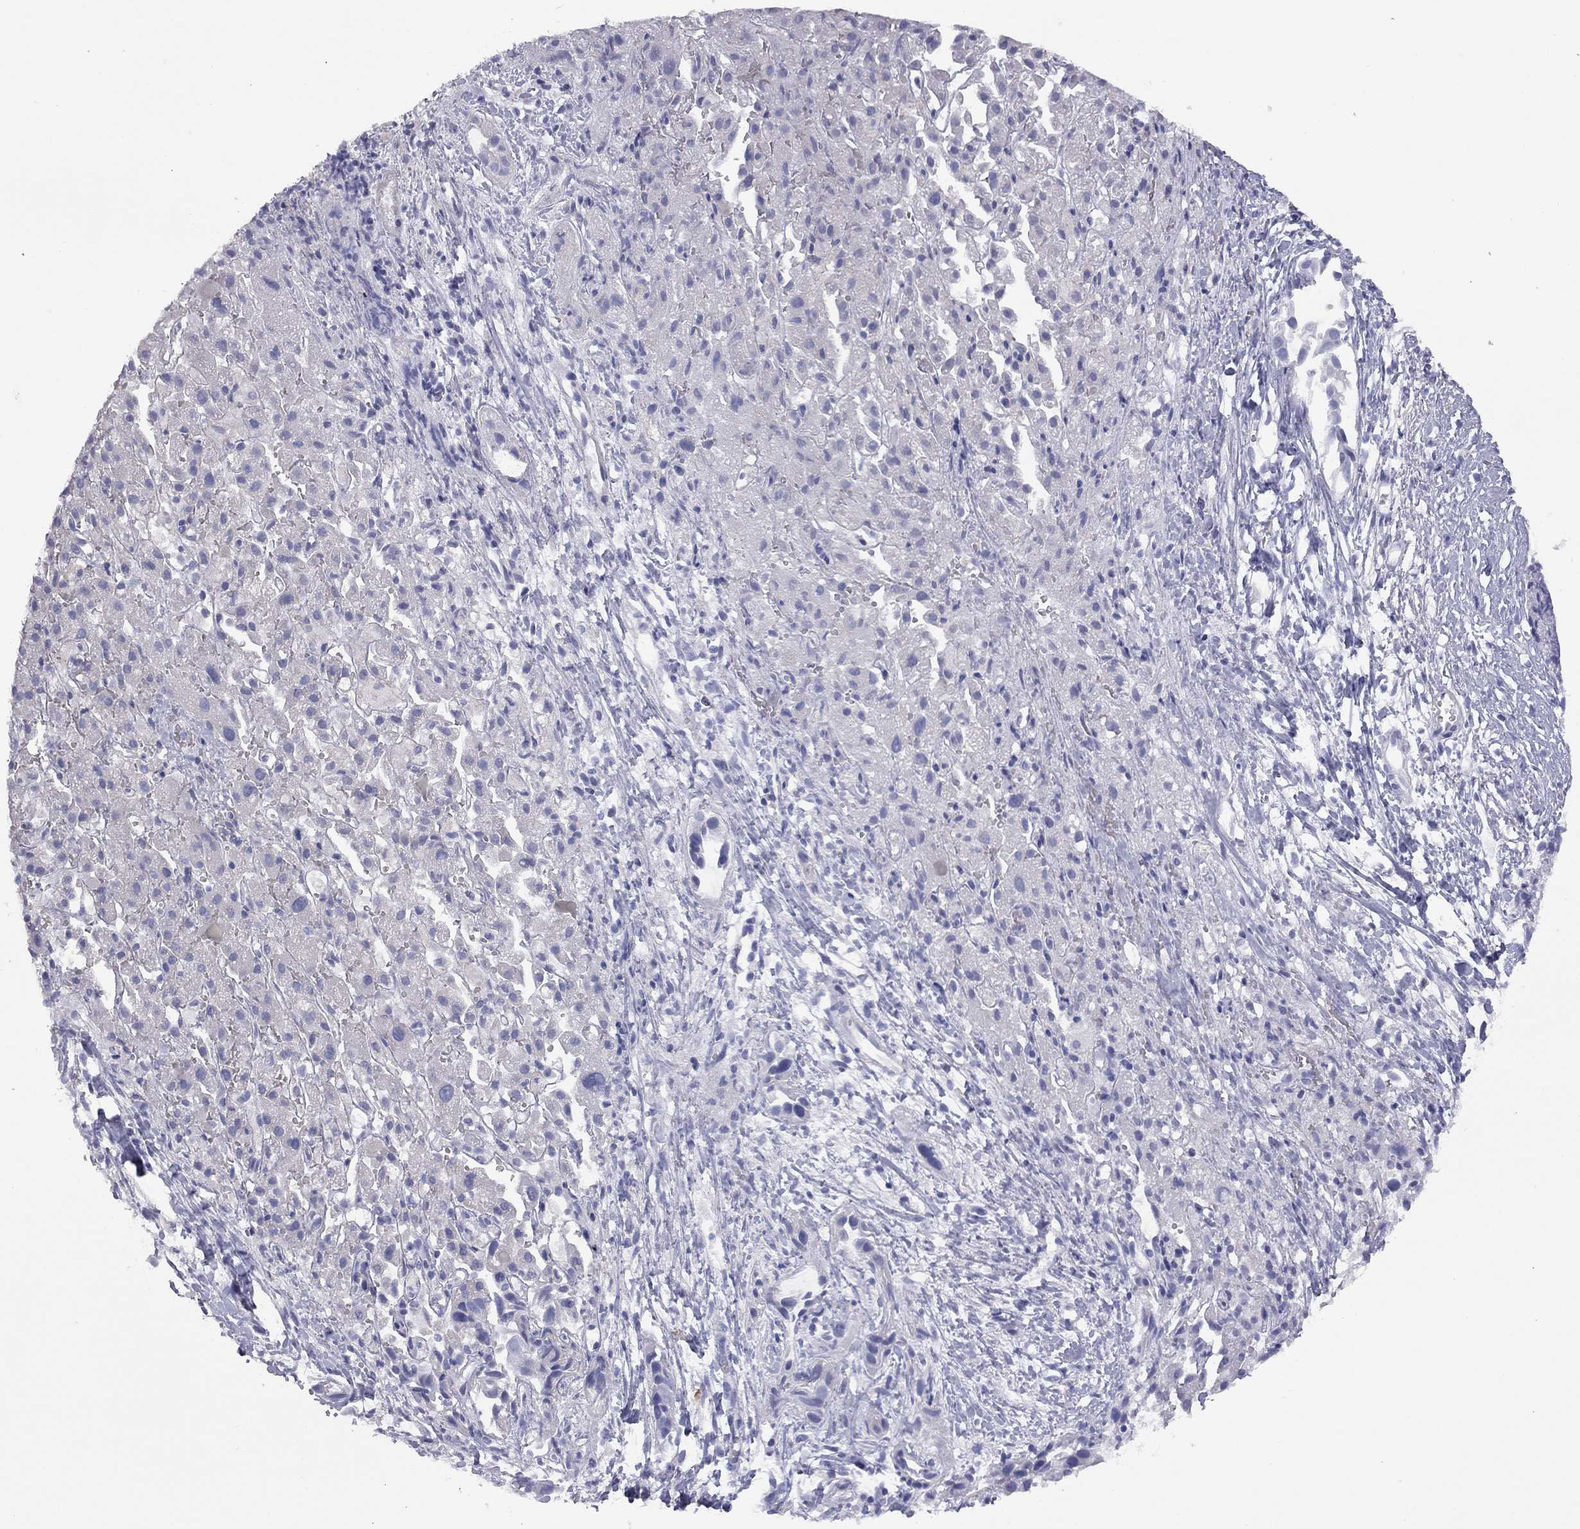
{"staining": {"intensity": "negative", "quantity": "none", "location": "none"}, "tissue": "liver cancer", "cell_type": "Tumor cells", "image_type": "cancer", "snomed": [{"axis": "morphology", "description": "Cholangiocarcinoma"}, {"axis": "topography", "description": "Liver"}], "caption": "DAB immunohistochemical staining of liver cancer reveals no significant expression in tumor cells.", "gene": "ADCYAP1", "patient": {"sex": "female", "age": 52}}